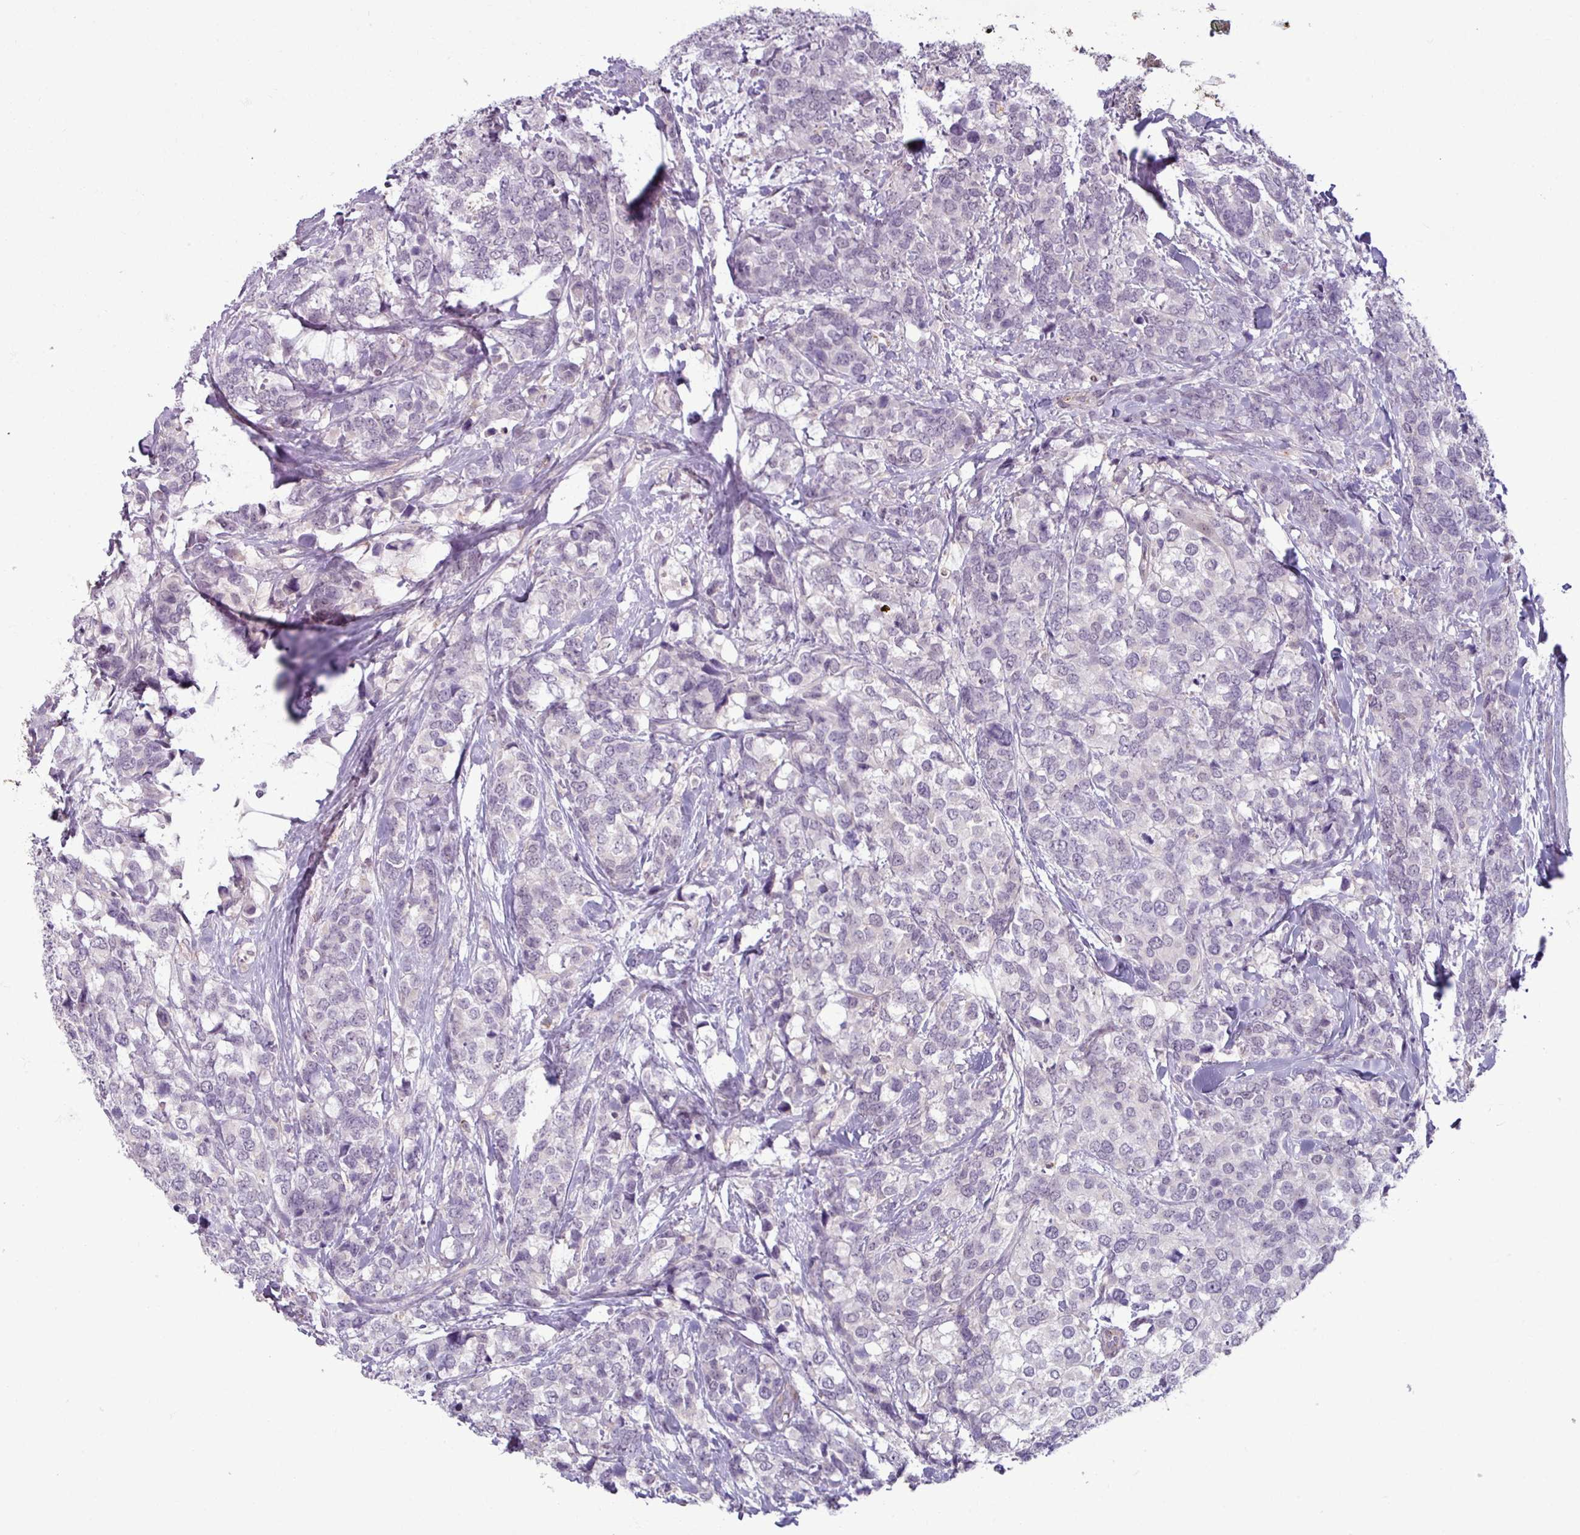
{"staining": {"intensity": "negative", "quantity": "none", "location": "none"}, "tissue": "breast cancer", "cell_type": "Tumor cells", "image_type": "cancer", "snomed": [{"axis": "morphology", "description": "Lobular carcinoma"}, {"axis": "topography", "description": "Breast"}], "caption": "Tumor cells show no significant protein staining in breast cancer (lobular carcinoma).", "gene": "UVSSA", "patient": {"sex": "female", "age": 59}}